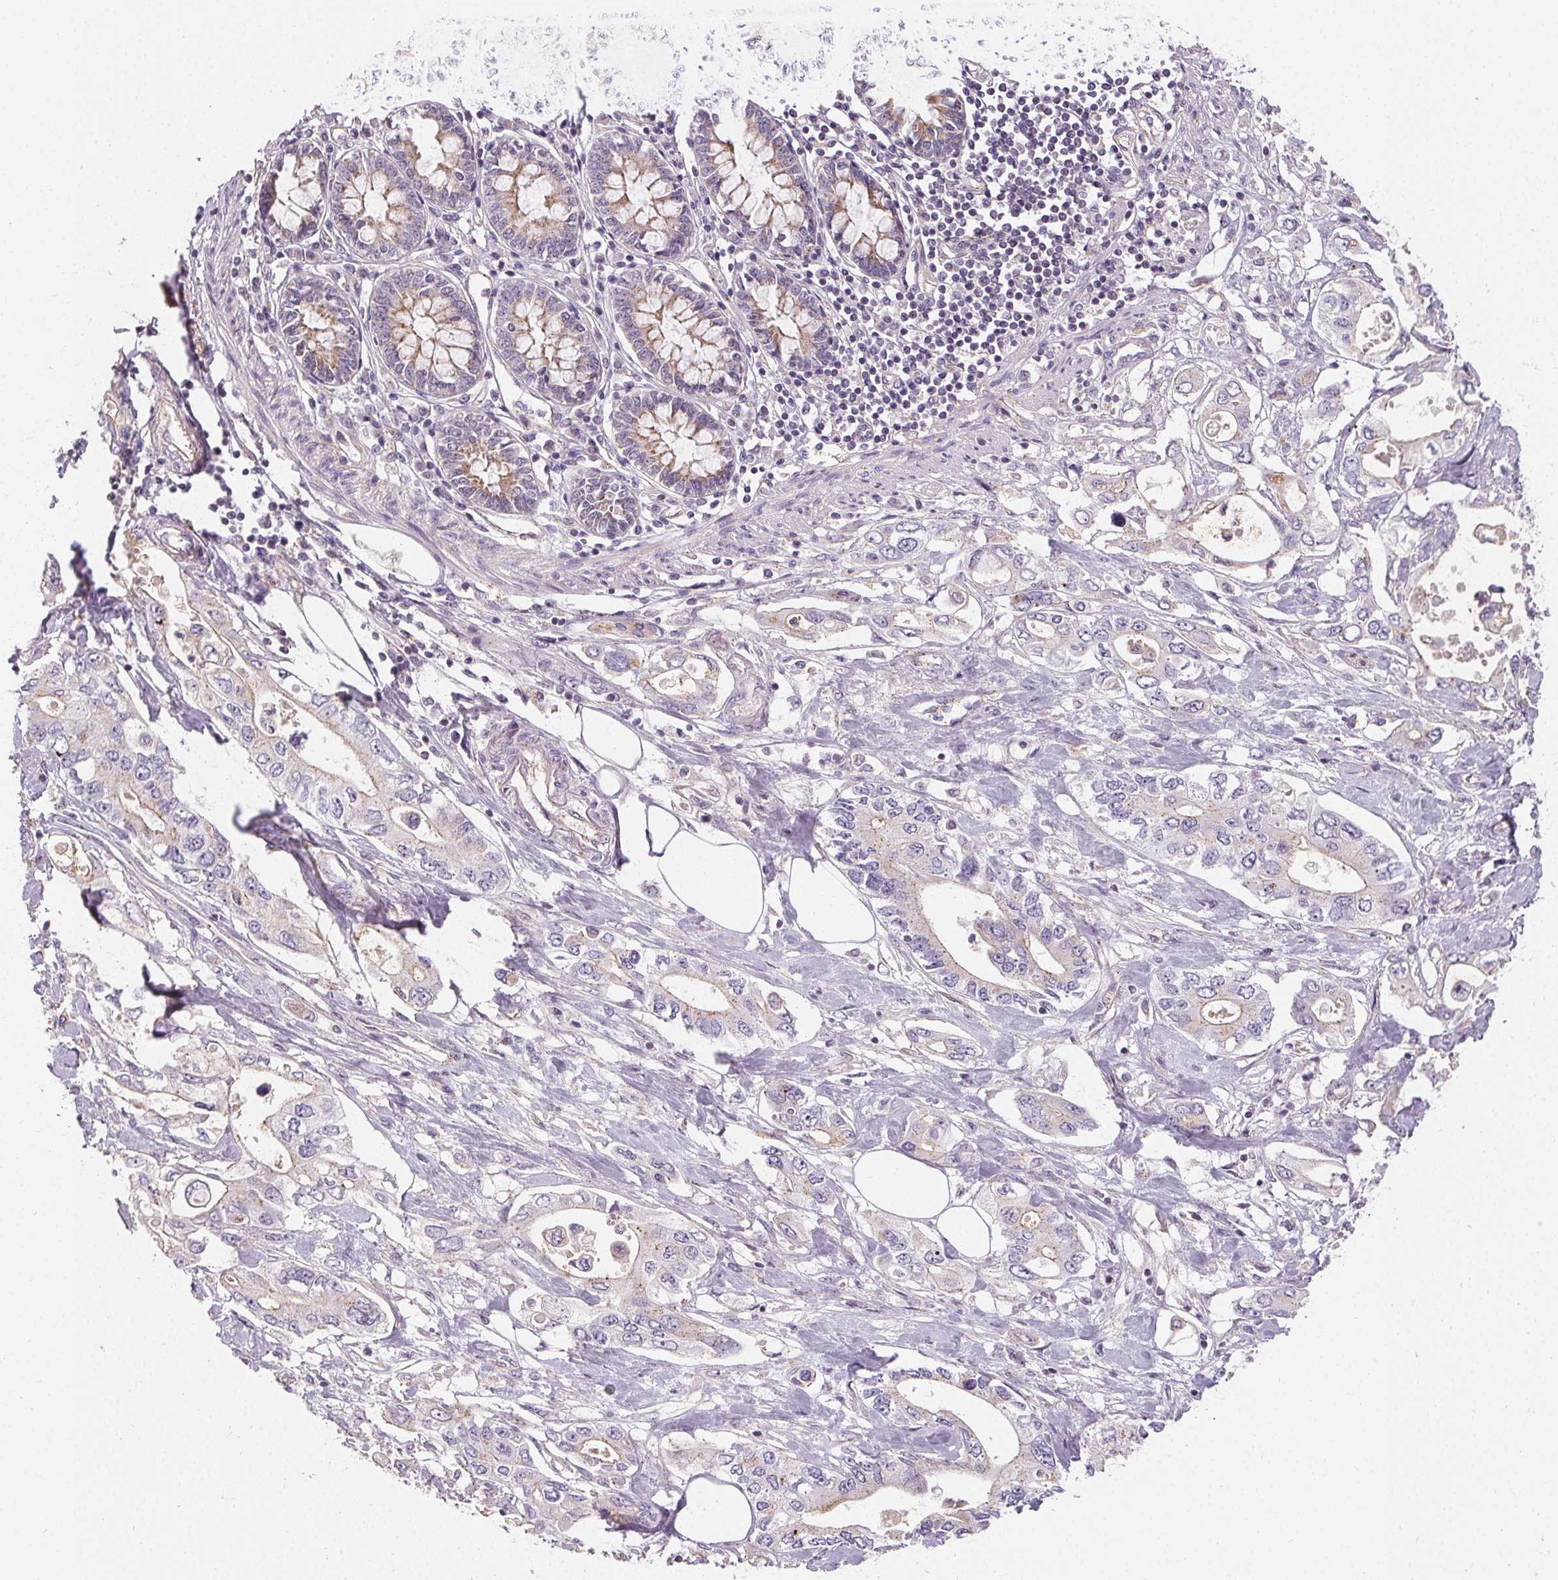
{"staining": {"intensity": "negative", "quantity": "none", "location": "none"}, "tissue": "pancreatic cancer", "cell_type": "Tumor cells", "image_type": "cancer", "snomed": [{"axis": "morphology", "description": "Adenocarcinoma, NOS"}, {"axis": "topography", "description": "Pancreas"}], "caption": "Tumor cells are negative for brown protein staining in adenocarcinoma (pancreatic).", "gene": "APLP1", "patient": {"sex": "female", "age": 63}}